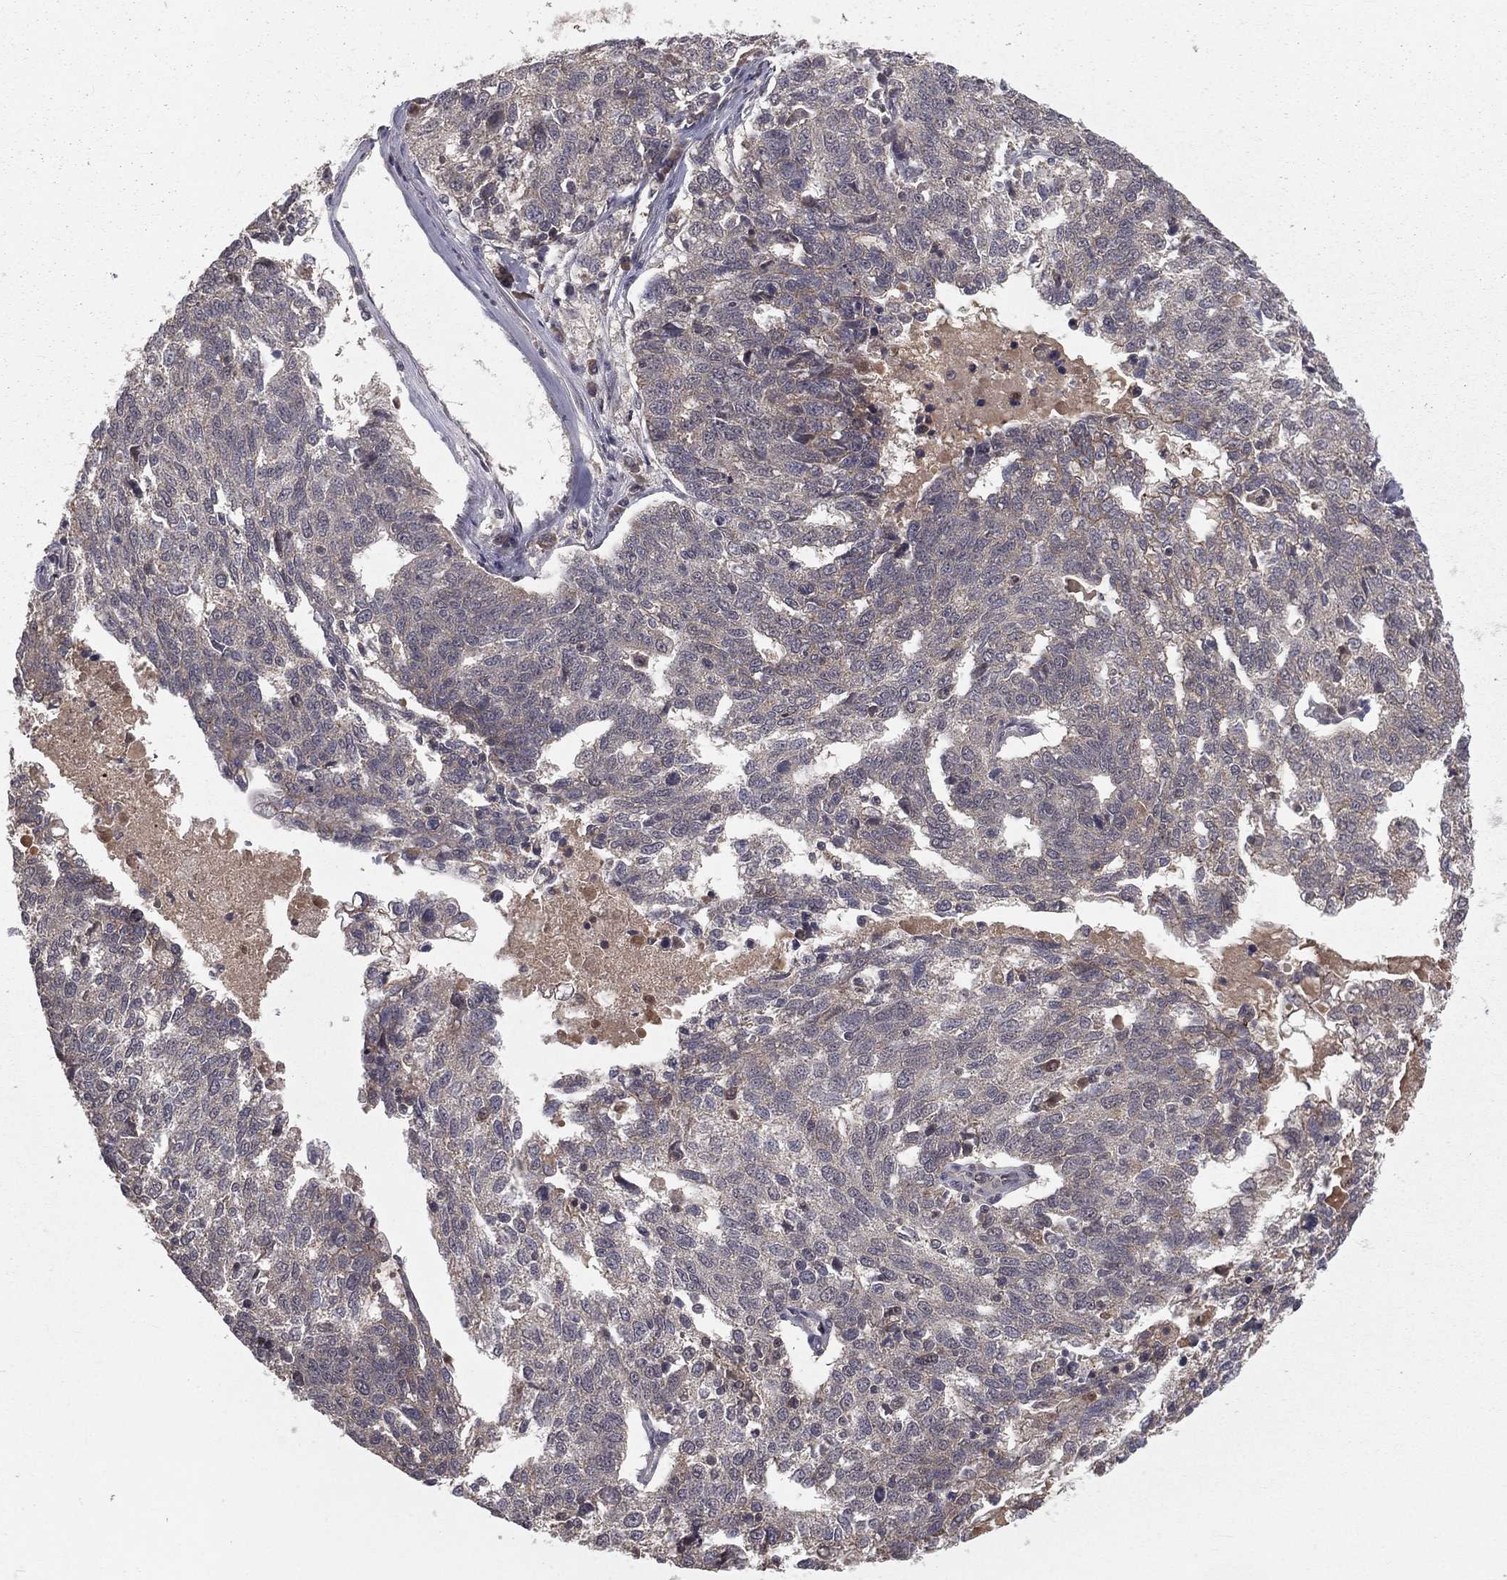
{"staining": {"intensity": "negative", "quantity": "none", "location": "none"}, "tissue": "ovarian cancer", "cell_type": "Tumor cells", "image_type": "cancer", "snomed": [{"axis": "morphology", "description": "Cystadenocarcinoma, serous, NOS"}, {"axis": "topography", "description": "Ovary"}], "caption": "Immunohistochemistry micrograph of ovarian cancer stained for a protein (brown), which displays no positivity in tumor cells.", "gene": "ZDHHC15", "patient": {"sex": "female", "age": 71}}